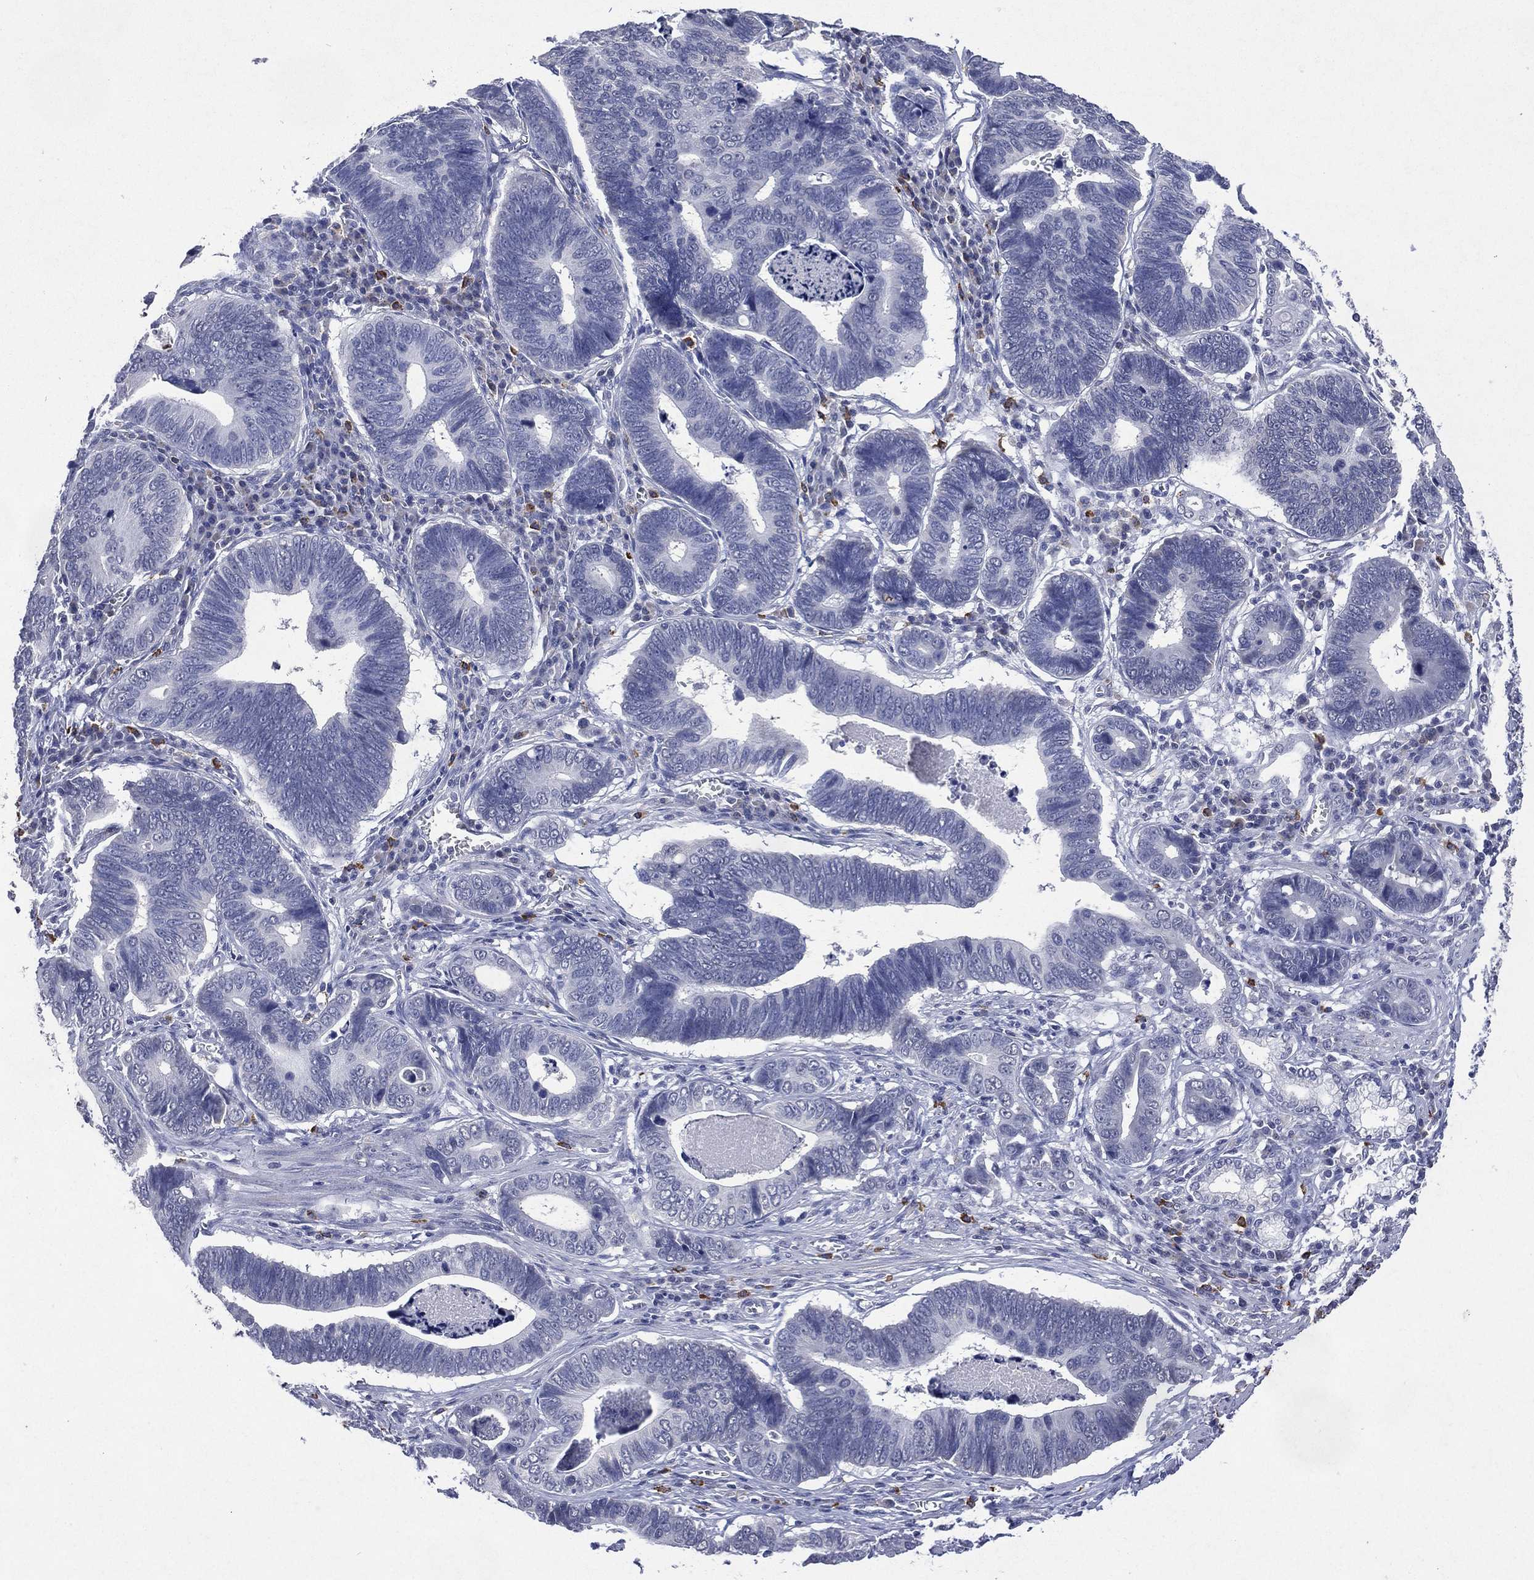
{"staining": {"intensity": "negative", "quantity": "none", "location": "none"}, "tissue": "stomach cancer", "cell_type": "Tumor cells", "image_type": "cancer", "snomed": [{"axis": "morphology", "description": "Adenocarcinoma, NOS"}, {"axis": "topography", "description": "Stomach"}], "caption": "DAB (3,3'-diaminobenzidine) immunohistochemical staining of human stomach adenocarcinoma reveals no significant positivity in tumor cells.", "gene": "ASB10", "patient": {"sex": "male", "age": 84}}